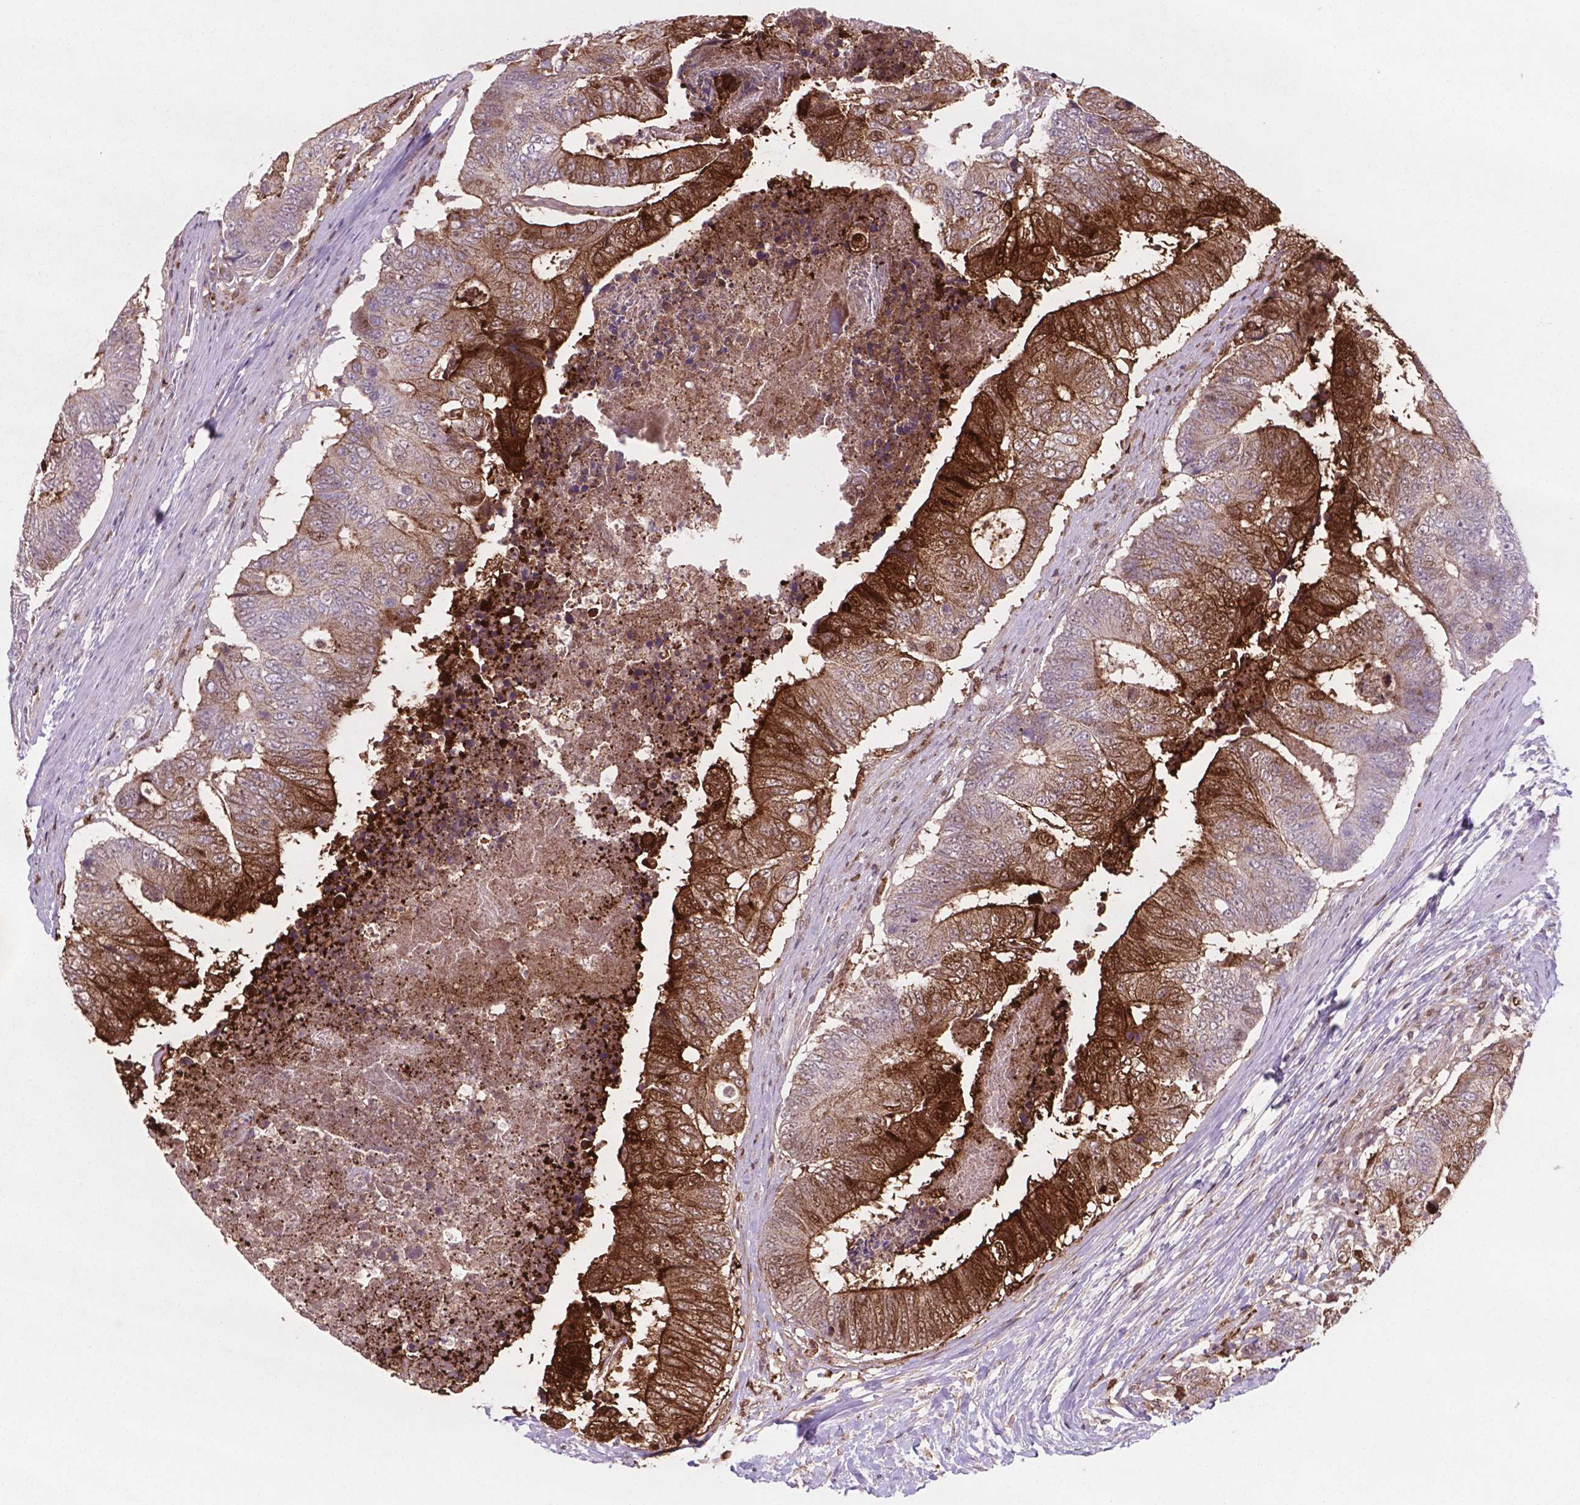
{"staining": {"intensity": "strong", "quantity": "25%-75%", "location": "cytoplasmic/membranous"}, "tissue": "colorectal cancer", "cell_type": "Tumor cells", "image_type": "cancer", "snomed": [{"axis": "morphology", "description": "Adenocarcinoma, NOS"}, {"axis": "topography", "description": "Colon"}], "caption": "A photomicrograph of adenocarcinoma (colorectal) stained for a protein demonstrates strong cytoplasmic/membranous brown staining in tumor cells.", "gene": "LDHA", "patient": {"sex": "female", "age": 48}}